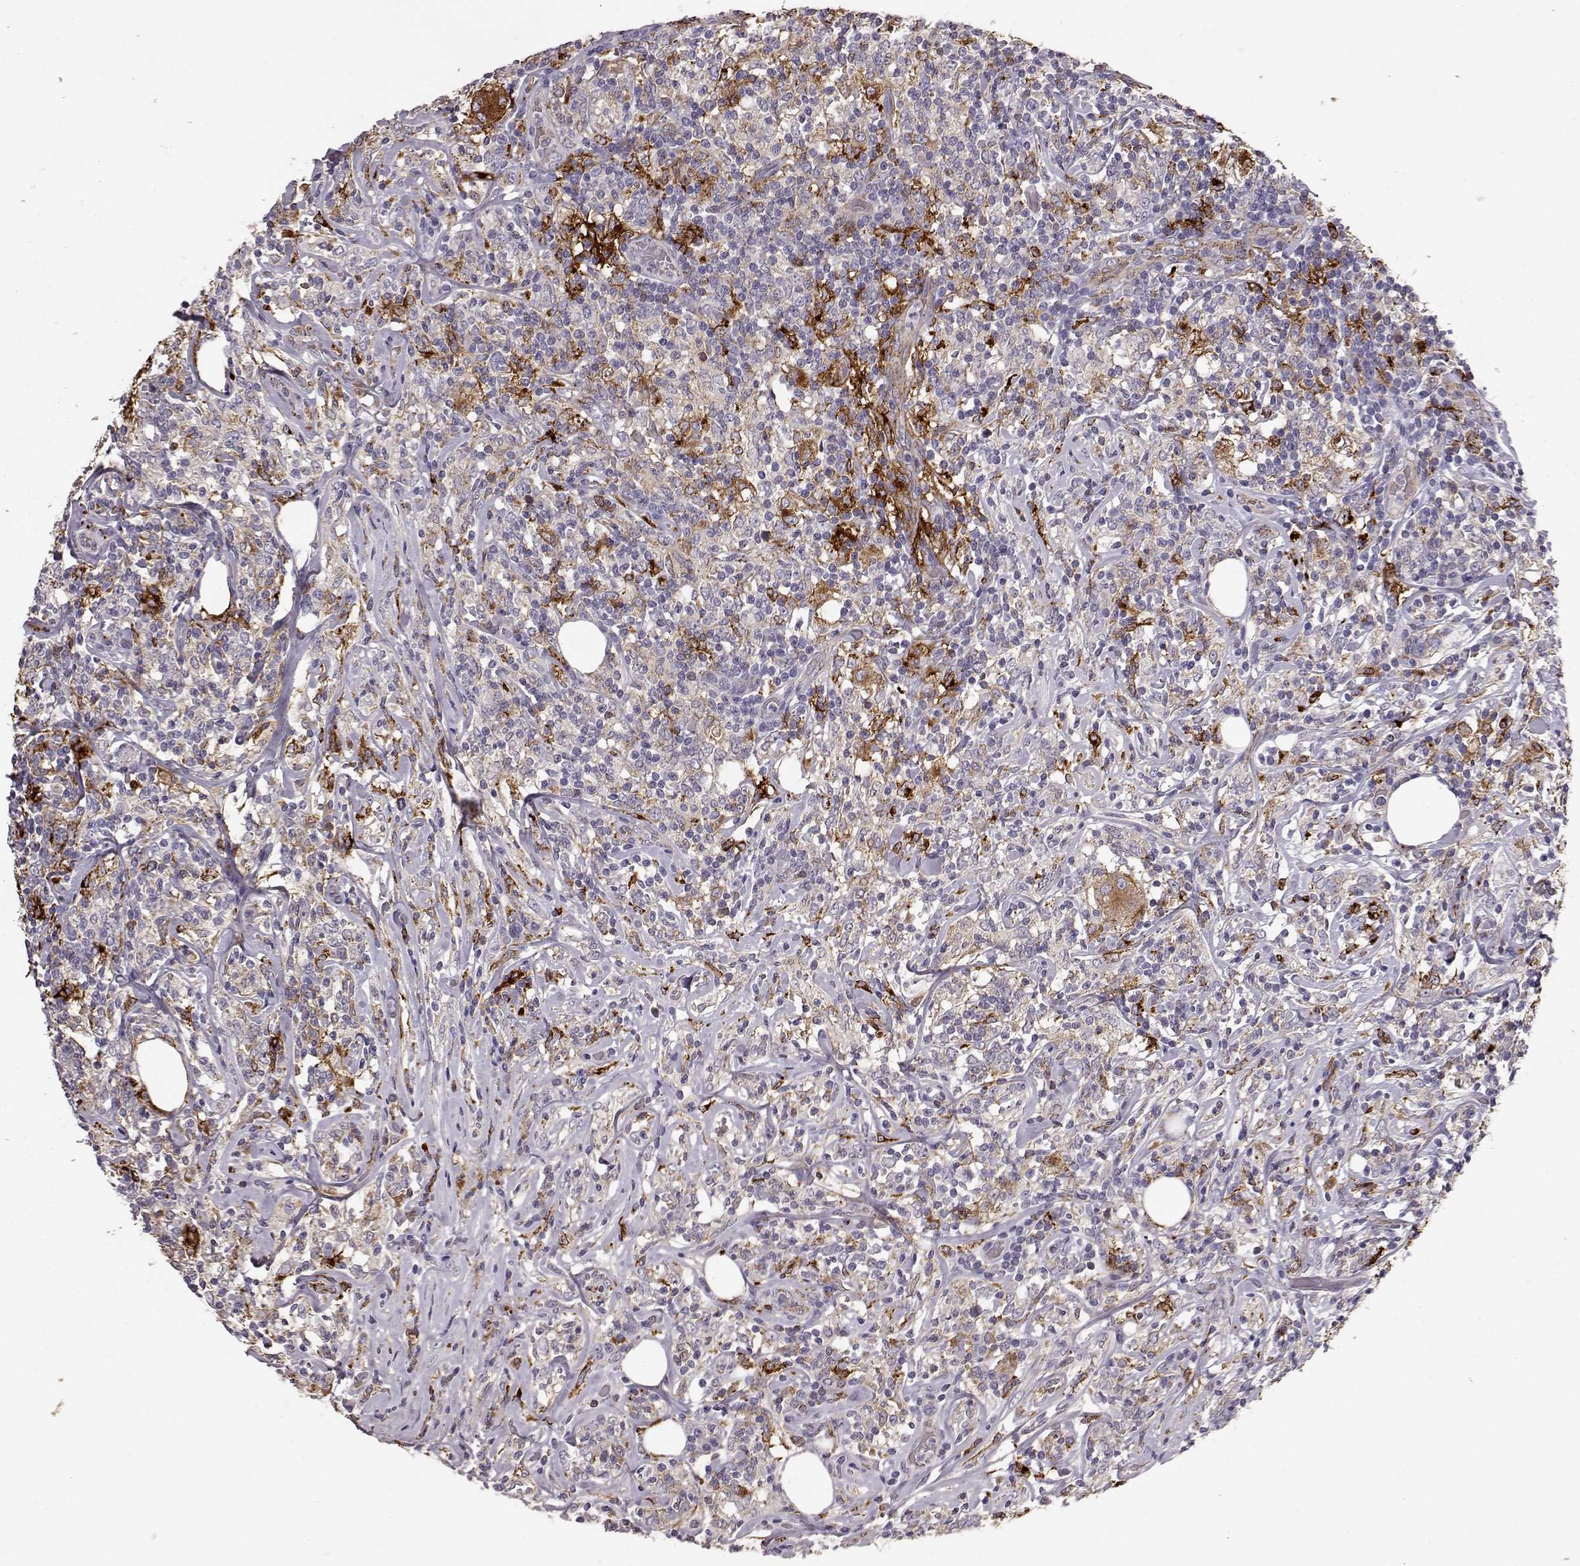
{"staining": {"intensity": "strong", "quantity": "<25%", "location": "cytoplasmic/membranous"}, "tissue": "lymphoma", "cell_type": "Tumor cells", "image_type": "cancer", "snomed": [{"axis": "morphology", "description": "Malignant lymphoma, non-Hodgkin's type, High grade"}, {"axis": "topography", "description": "Lymph node"}], "caption": "This photomicrograph demonstrates immunohistochemistry staining of human lymphoma, with medium strong cytoplasmic/membranous staining in approximately <25% of tumor cells.", "gene": "CCNF", "patient": {"sex": "female", "age": 84}}